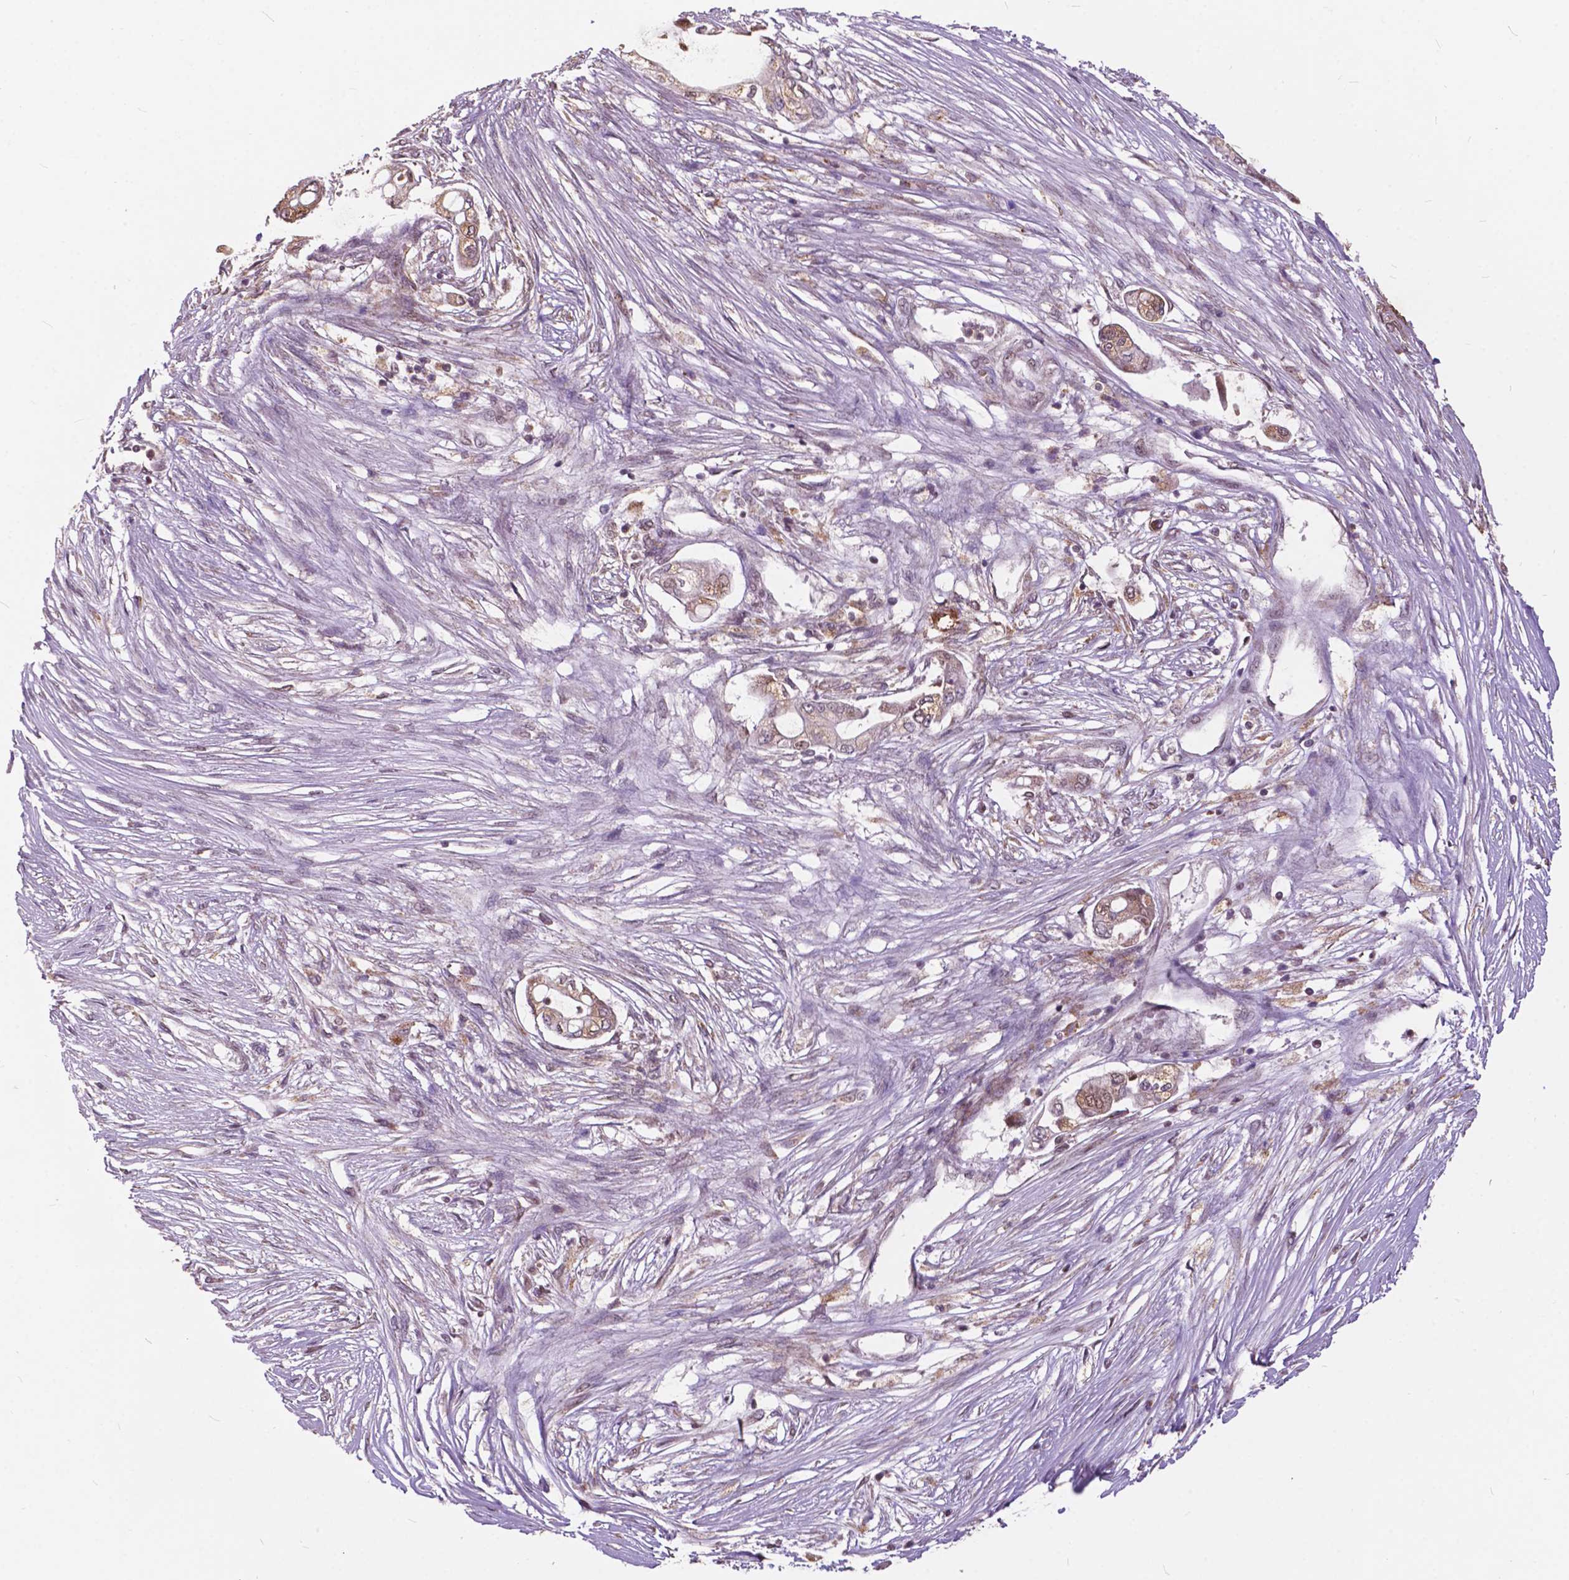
{"staining": {"intensity": "weak", "quantity": ">75%", "location": "cytoplasmic/membranous,nuclear"}, "tissue": "pancreatic cancer", "cell_type": "Tumor cells", "image_type": "cancer", "snomed": [{"axis": "morphology", "description": "Adenocarcinoma, NOS"}, {"axis": "topography", "description": "Pancreas"}], "caption": "Immunohistochemistry (IHC) micrograph of neoplastic tissue: pancreatic cancer stained using immunohistochemistry demonstrates low levels of weak protein expression localized specifically in the cytoplasmic/membranous and nuclear of tumor cells, appearing as a cytoplasmic/membranous and nuclear brown color.", "gene": "MSH2", "patient": {"sex": "female", "age": 69}}